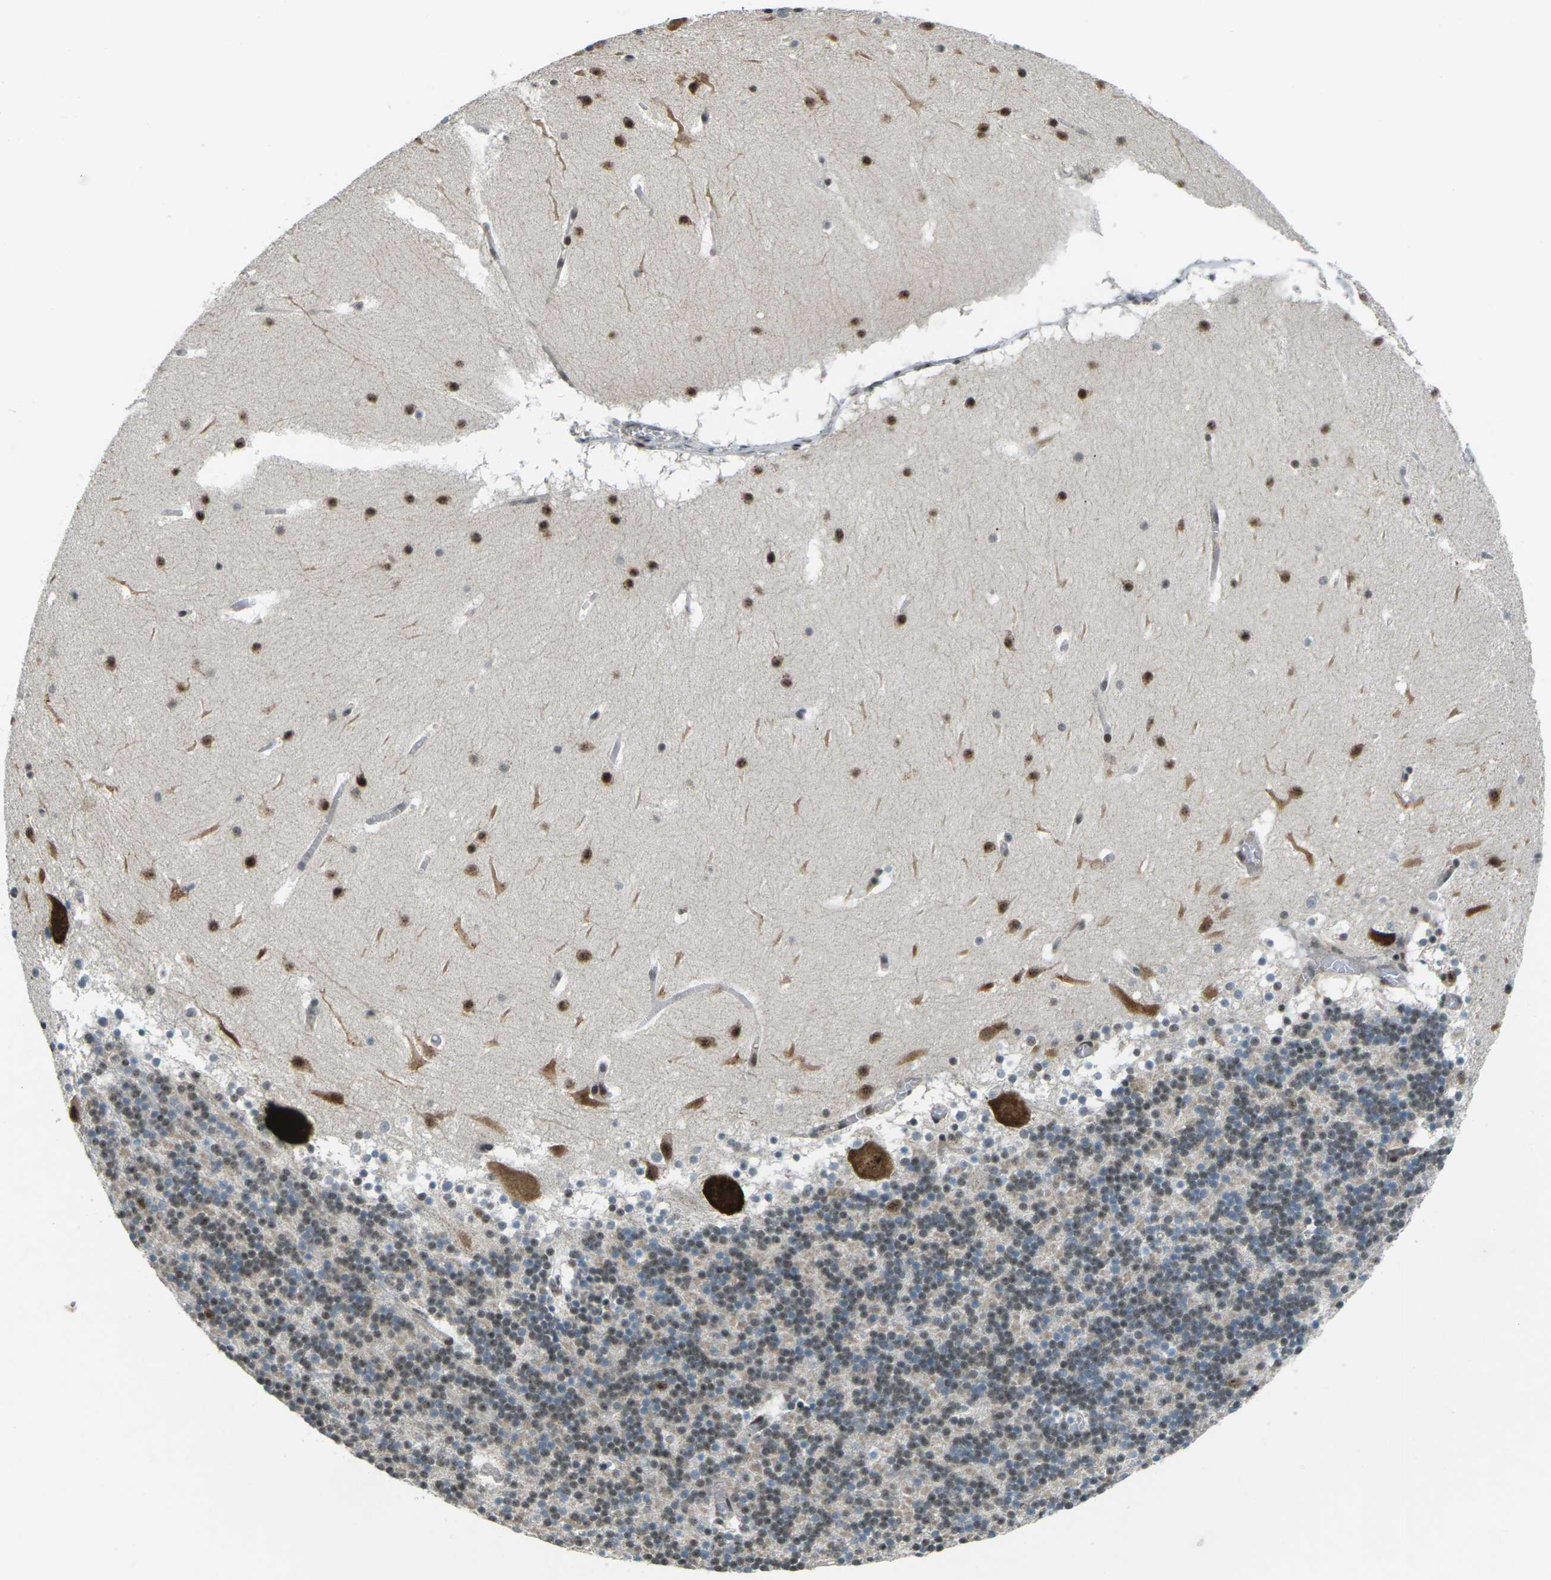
{"staining": {"intensity": "moderate", "quantity": "25%-75%", "location": "nuclear"}, "tissue": "cerebellum", "cell_type": "Cells in granular layer", "image_type": "normal", "snomed": [{"axis": "morphology", "description": "Normal tissue, NOS"}, {"axis": "topography", "description": "Cerebellum"}], "caption": "Immunohistochemical staining of unremarkable cerebellum shows medium levels of moderate nuclear staining in approximately 25%-75% of cells in granular layer. (DAB IHC, brown staining for protein, blue staining for nuclei).", "gene": "UBE2S", "patient": {"sex": "male", "age": 45}}